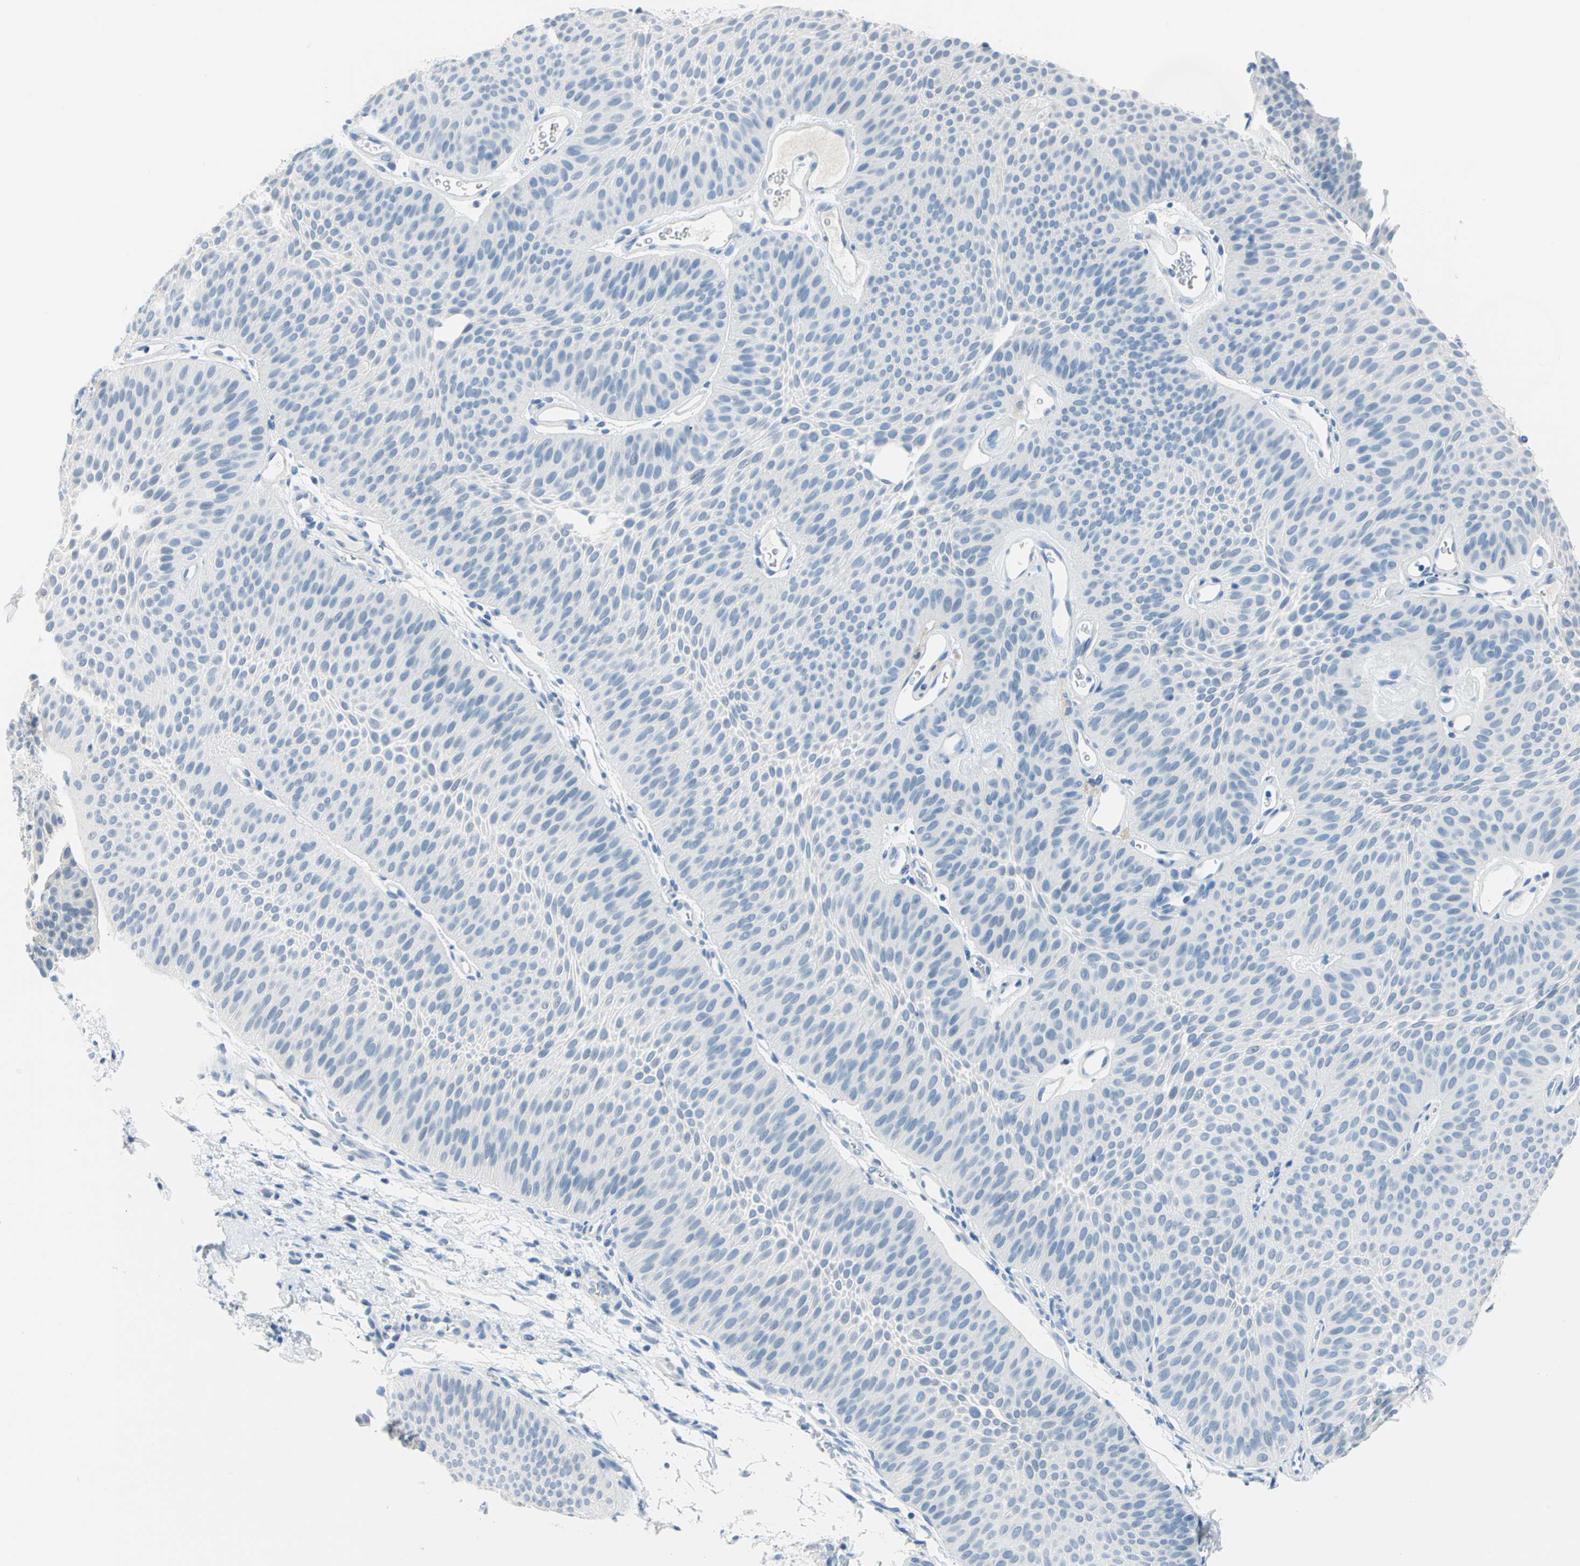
{"staining": {"intensity": "negative", "quantity": "none", "location": "none"}, "tissue": "urothelial cancer", "cell_type": "Tumor cells", "image_type": "cancer", "snomed": [{"axis": "morphology", "description": "Urothelial carcinoma, Low grade"}, {"axis": "topography", "description": "Urinary bladder"}], "caption": "High magnification brightfield microscopy of urothelial cancer stained with DAB (brown) and counterstained with hematoxylin (blue): tumor cells show no significant staining.", "gene": "PKLR", "patient": {"sex": "female", "age": 60}}